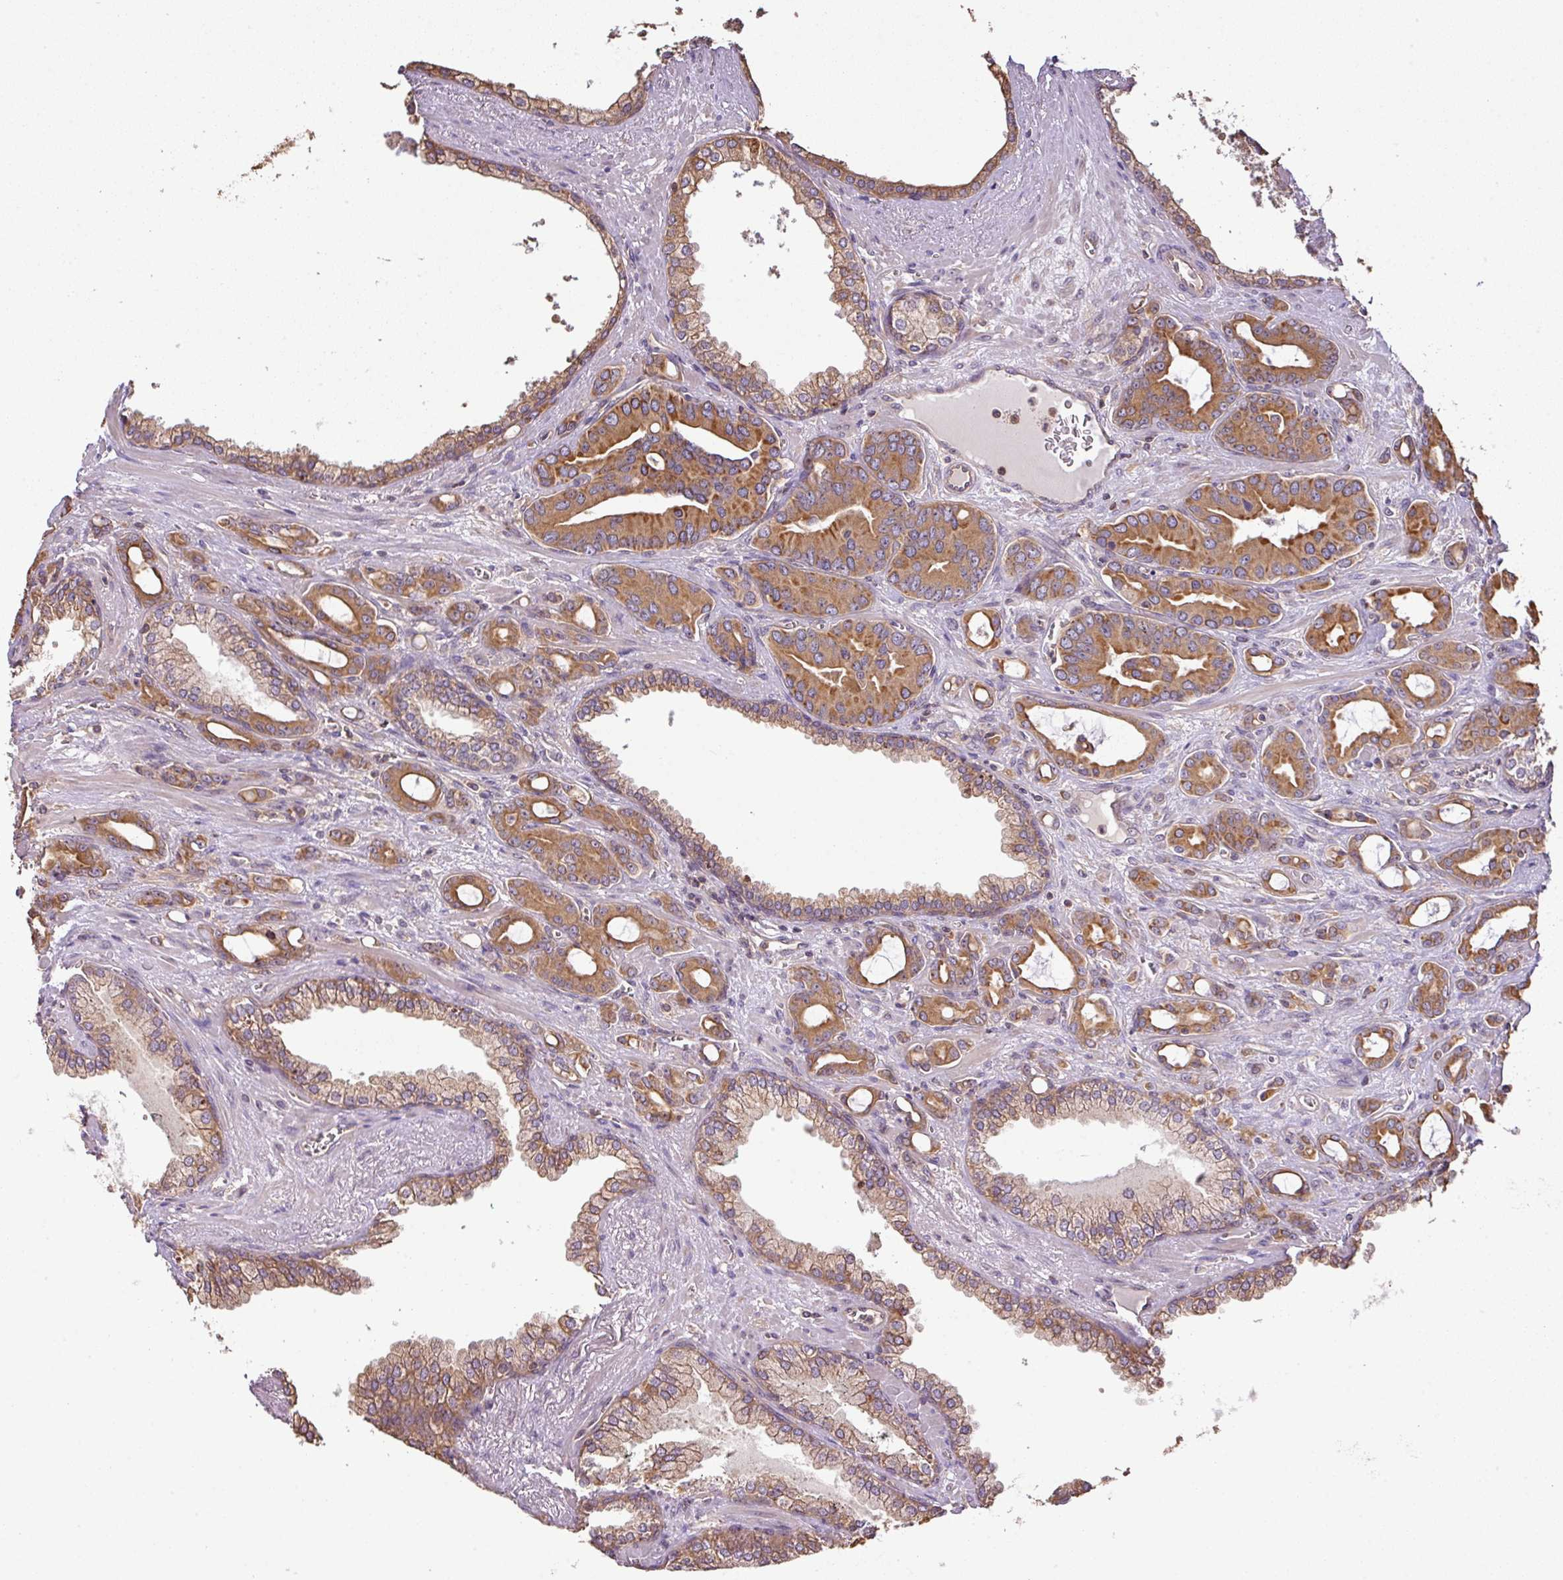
{"staining": {"intensity": "moderate", "quantity": ">75%", "location": "cytoplasmic/membranous"}, "tissue": "prostate cancer", "cell_type": "Tumor cells", "image_type": "cancer", "snomed": [{"axis": "morphology", "description": "Adenocarcinoma, High grade"}, {"axis": "topography", "description": "Prostate"}], "caption": "IHC (DAB (3,3'-diaminobenzidine)) staining of high-grade adenocarcinoma (prostate) shows moderate cytoplasmic/membranous protein expression in approximately >75% of tumor cells.", "gene": "VENTX", "patient": {"sex": "male", "age": 72}}